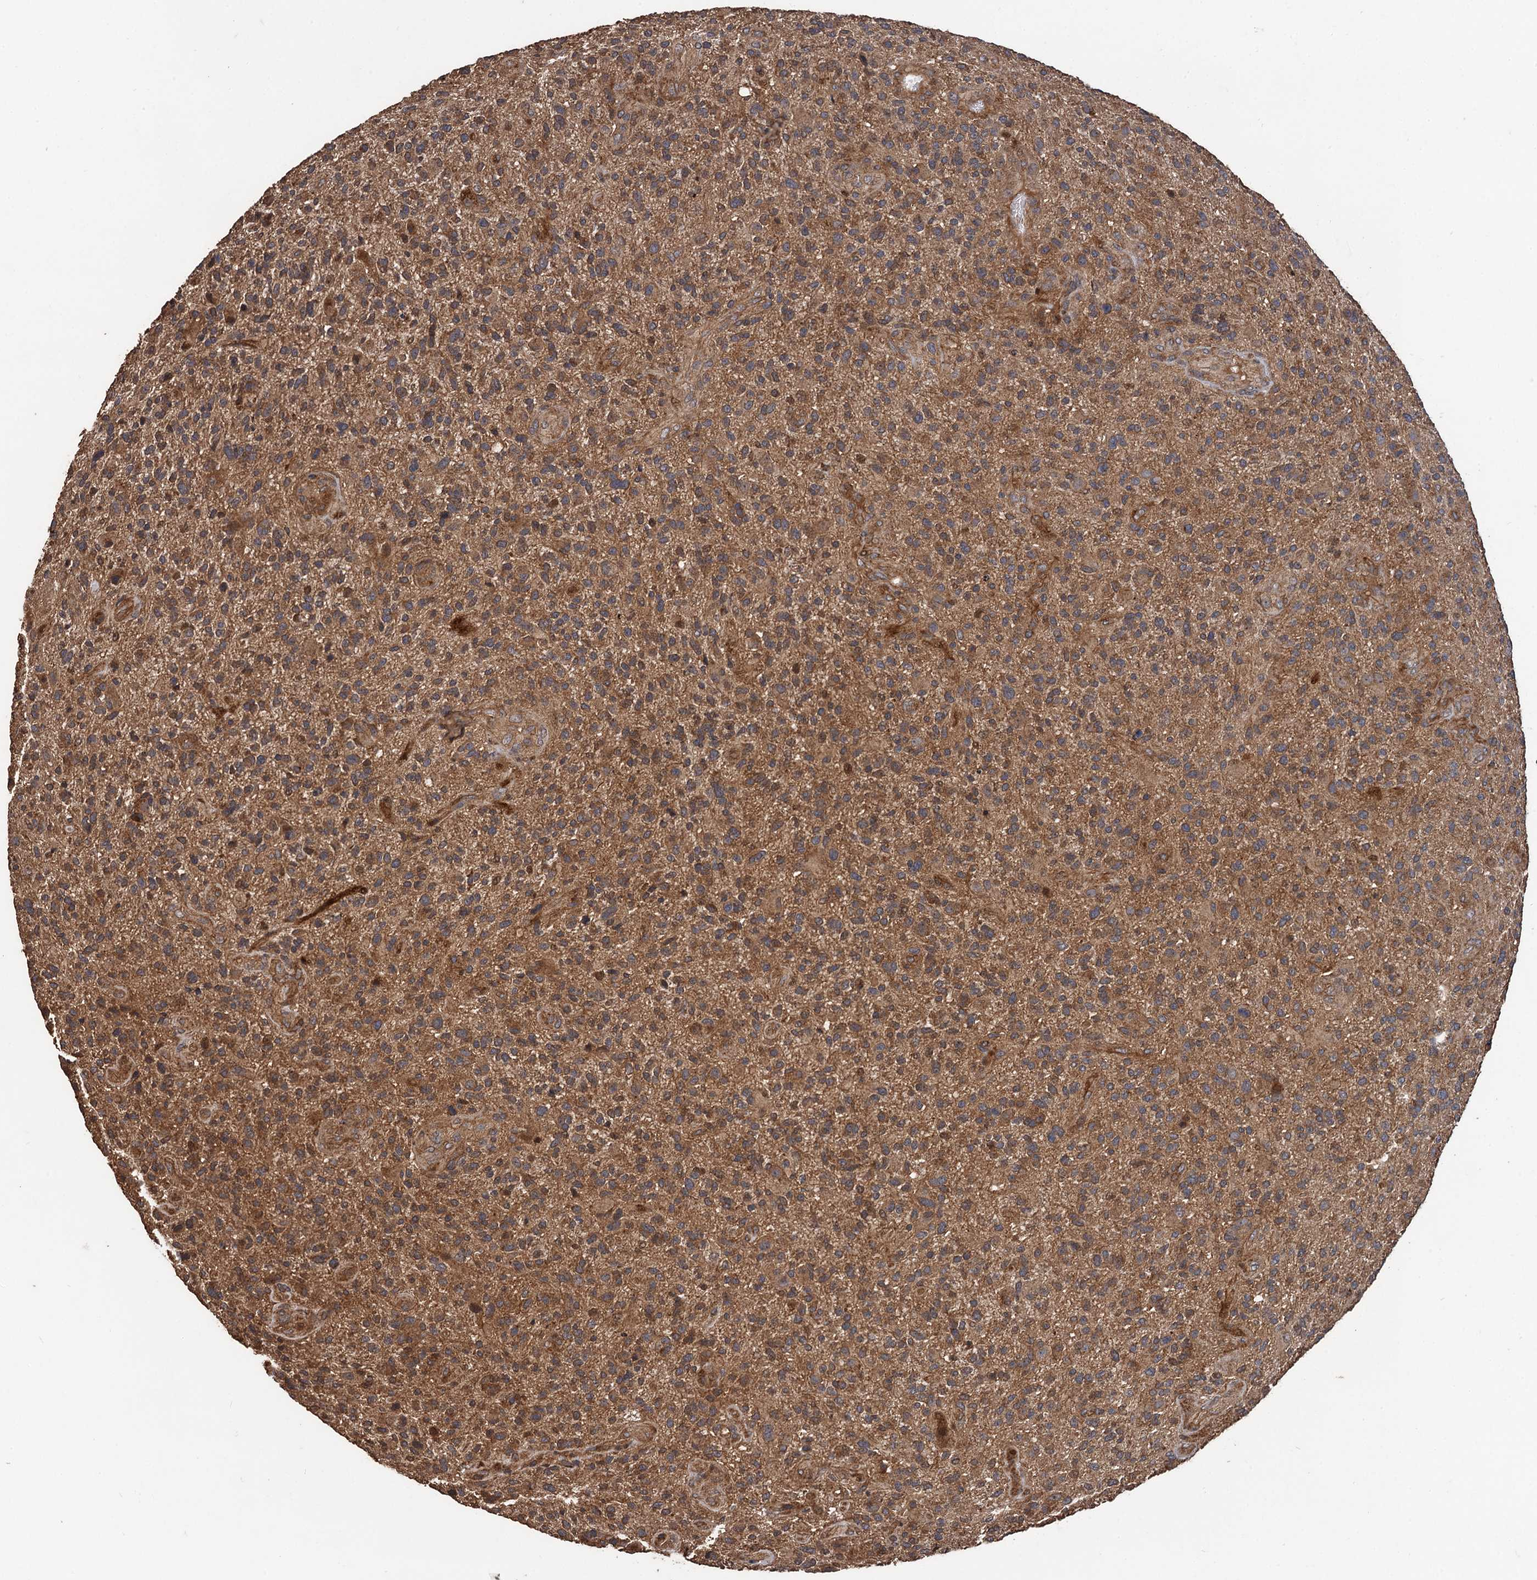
{"staining": {"intensity": "moderate", "quantity": ">75%", "location": "cytoplasmic/membranous"}, "tissue": "glioma", "cell_type": "Tumor cells", "image_type": "cancer", "snomed": [{"axis": "morphology", "description": "Glioma, malignant, High grade"}, {"axis": "topography", "description": "Brain"}], "caption": "The photomicrograph reveals staining of malignant glioma (high-grade), revealing moderate cytoplasmic/membranous protein expression (brown color) within tumor cells. (DAB (3,3'-diaminobenzidine) = brown stain, brightfield microscopy at high magnification).", "gene": "TMEM39B", "patient": {"sex": "male", "age": 47}}